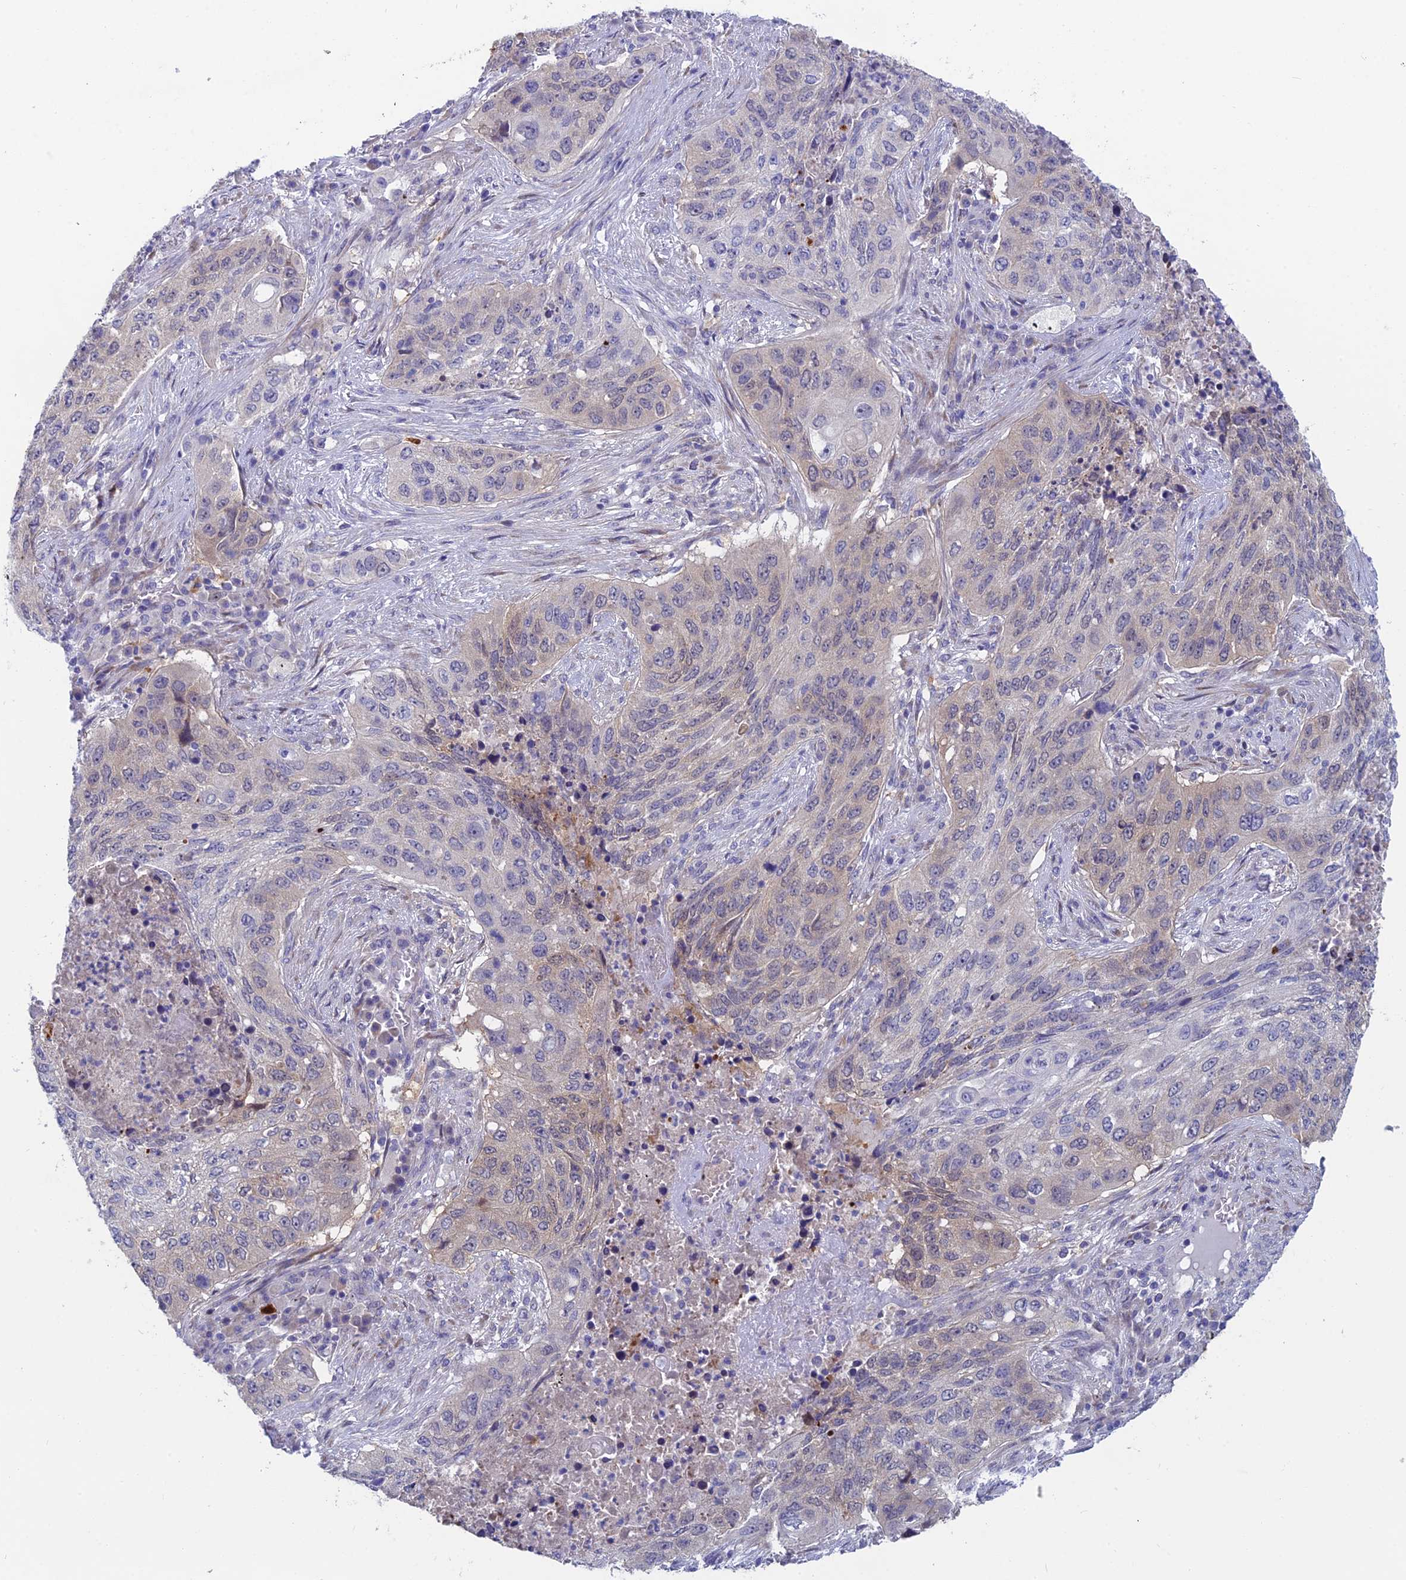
{"staining": {"intensity": "weak", "quantity": "<25%", "location": "cytoplasmic/membranous"}, "tissue": "lung cancer", "cell_type": "Tumor cells", "image_type": "cancer", "snomed": [{"axis": "morphology", "description": "Squamous cell carcinoma, NOS"}, {"axis": "topography", "description": "Lung"}], "caption": "Photomicrograph shows no protein staining in tumor cells of lung cancer (squamous cell carcinoma) tissue.", "gene": "XPO7", "patient": {"sex": "female", "age": 63}}